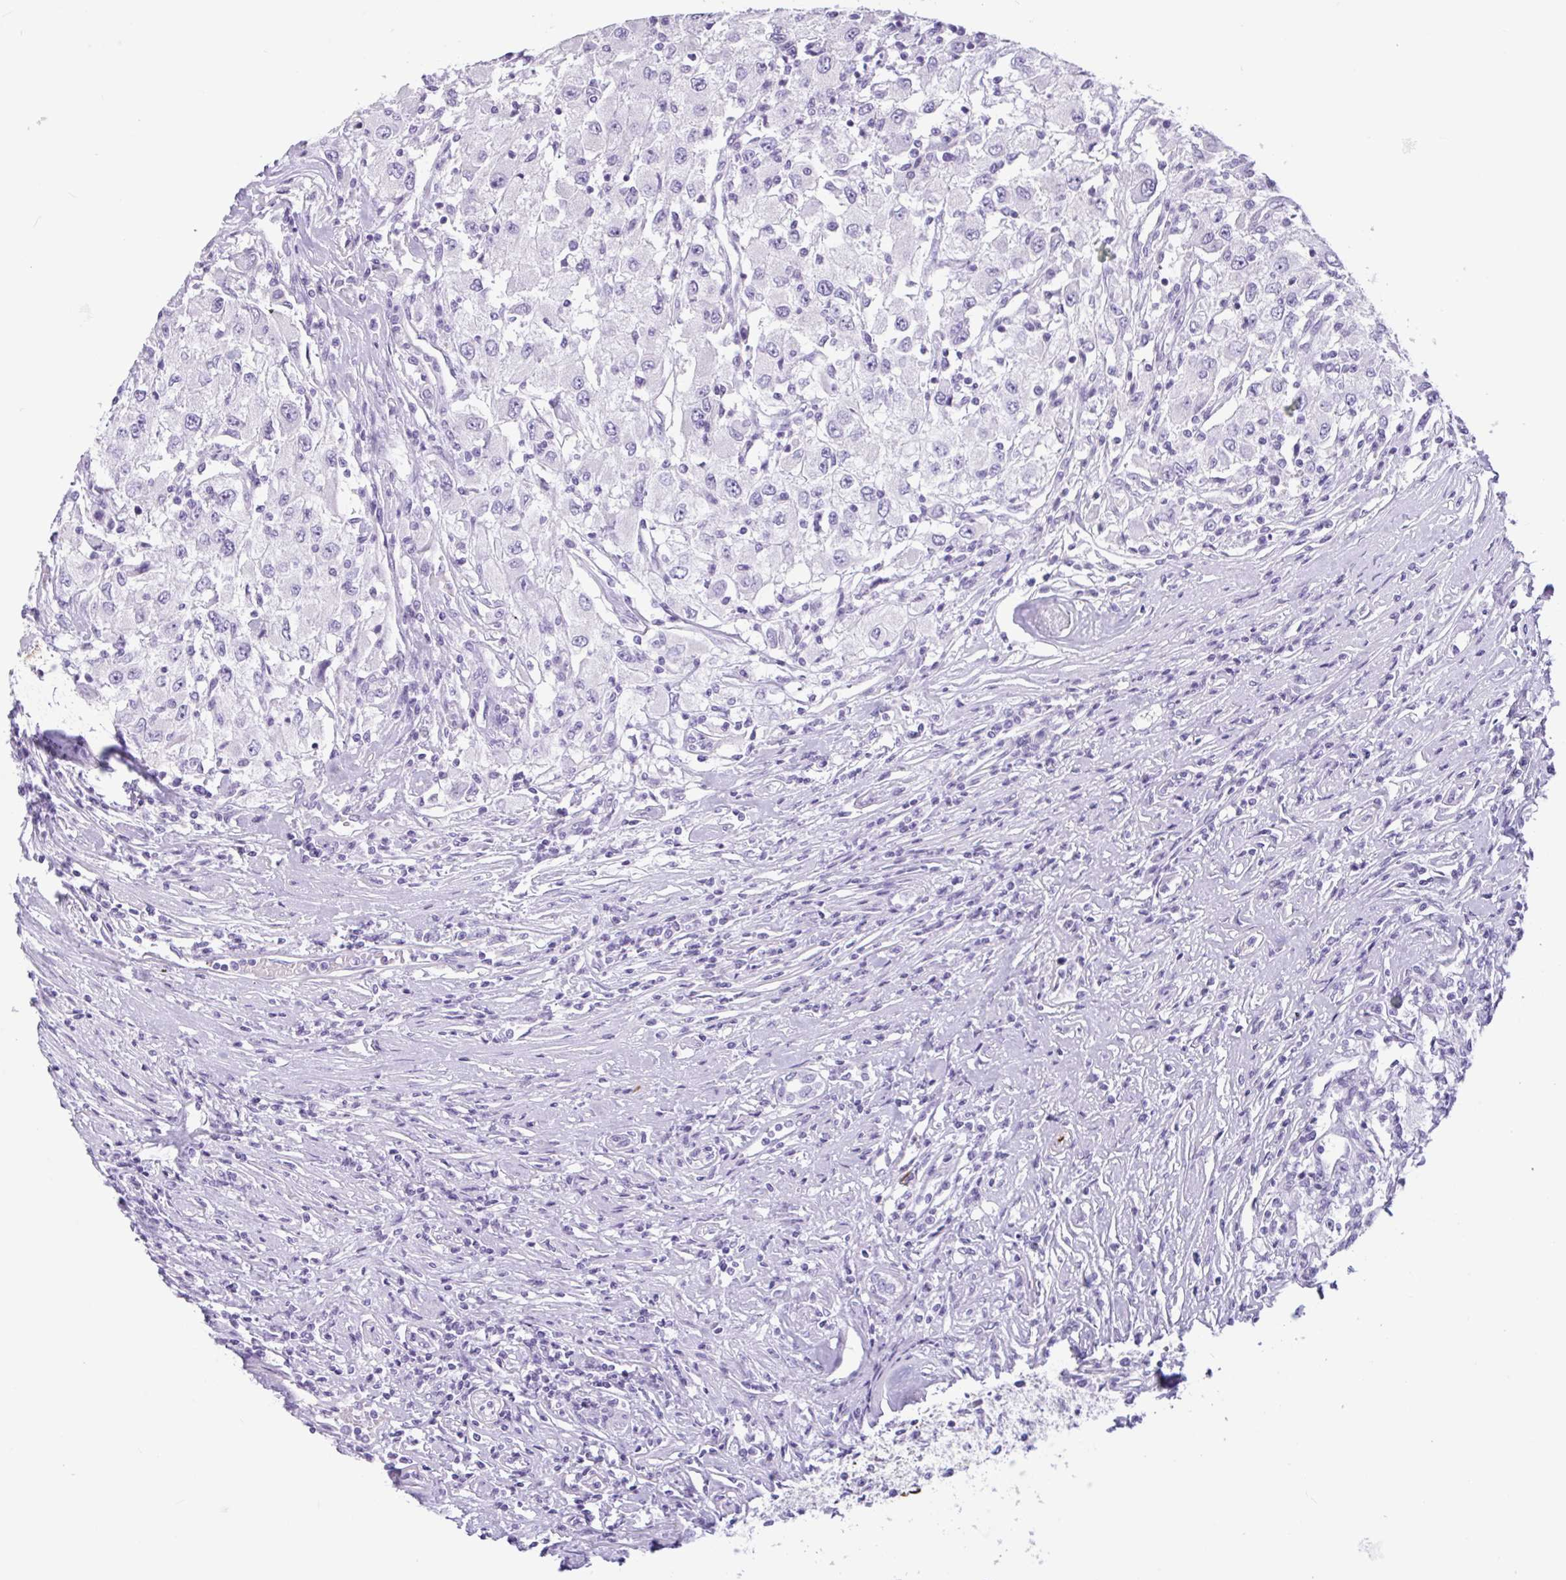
{"staining": {"intensity": "negative", "quantity": "none", "location": "none"}, "tissue": "renal cancer", "cell_type": "Tumor cells", "image_type": "cancer", "snomed": [{"axis": "morphology", "description": "Adenocarcinoma, NOS"}, {"axis": "topography", "description": "Kidney"}], "caption": "An immunohistochemistry histopathology image of adenocarcinoma (renal) is shown. There is no staining in tumor cells of adenocarcinoma (renal).", "gene": "CTSE", "patient": {"sex": "female", "age": 67}}